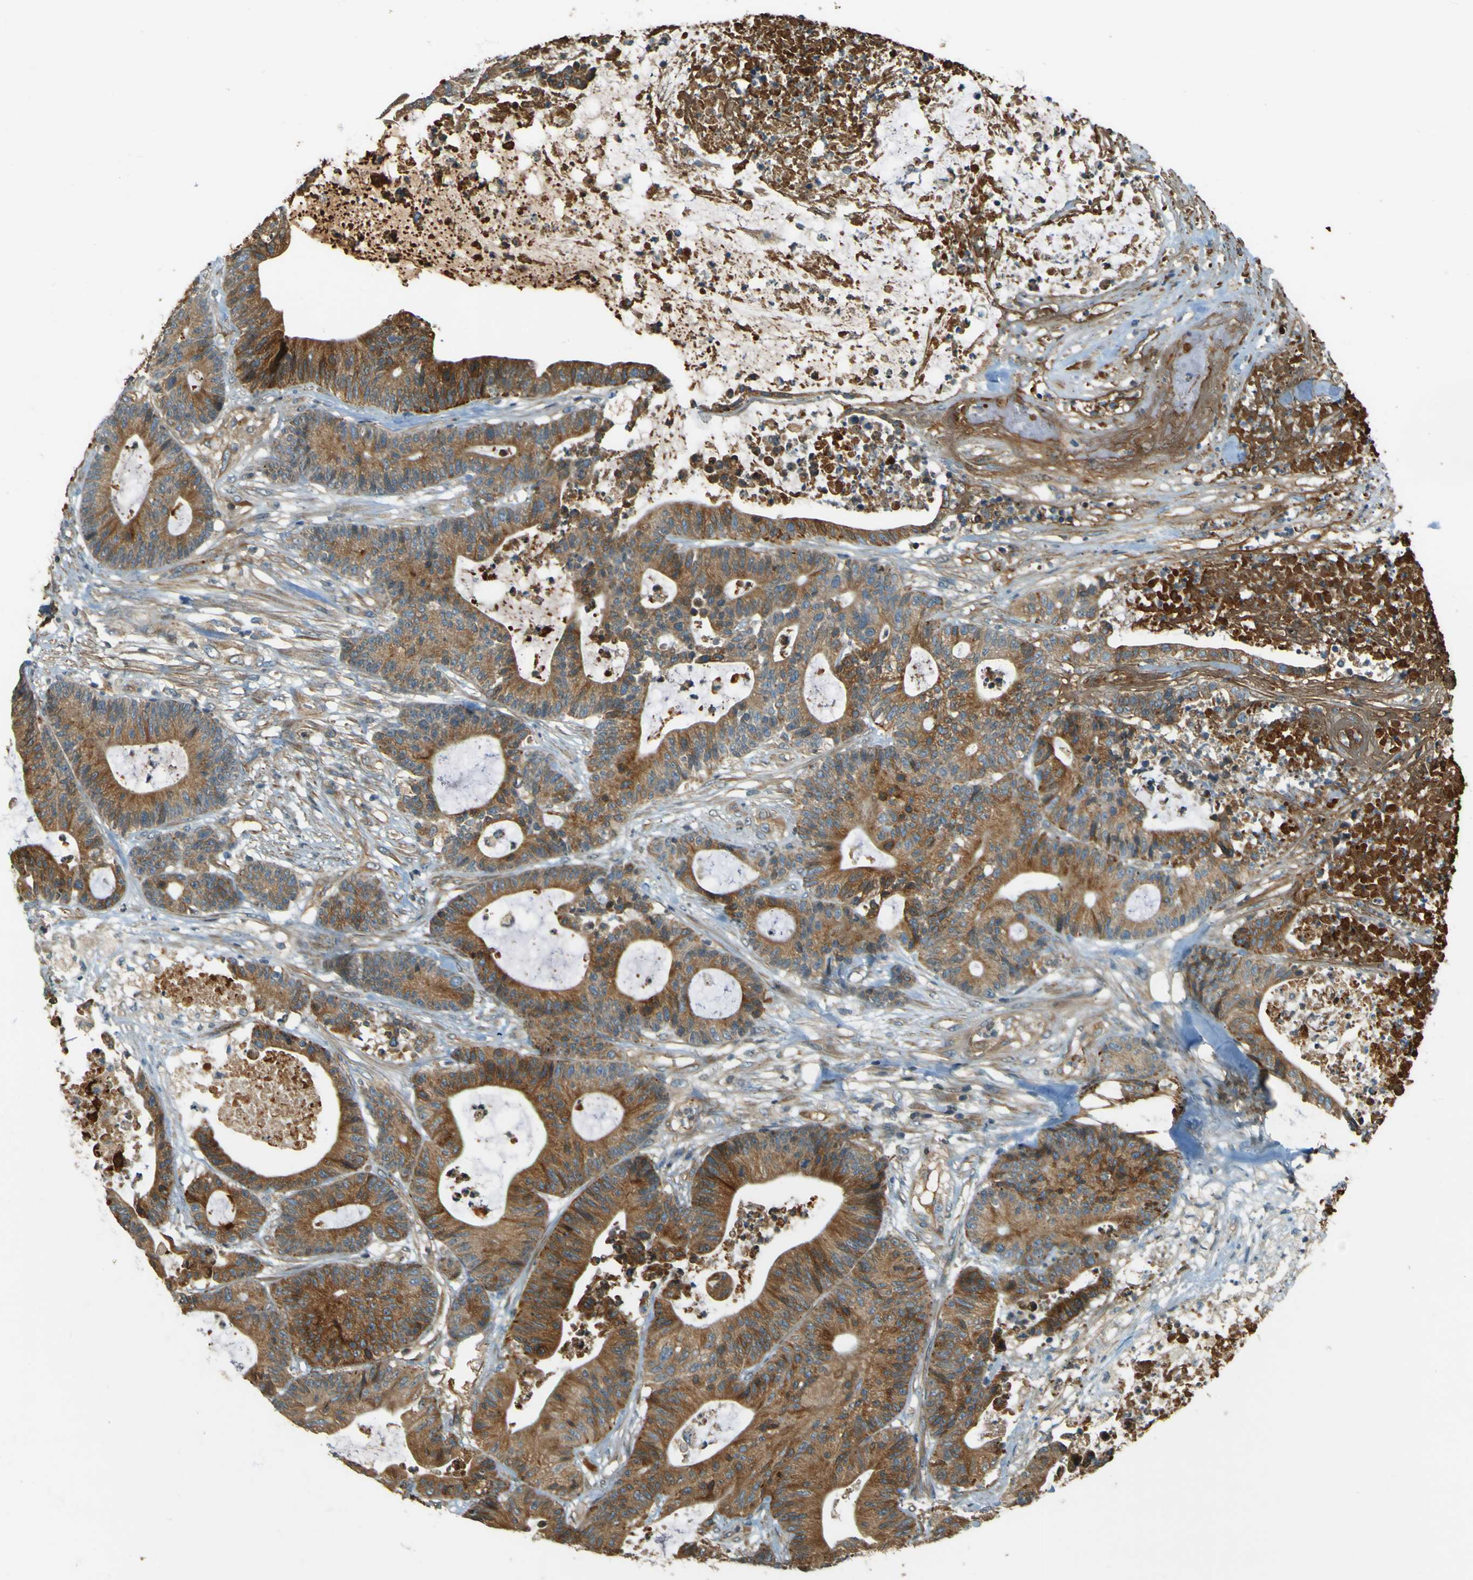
{"staining": {"intensity": "strong", "quantity": ">75%", "location": "cytoplasmic/membranous"}, "tissue": "colorectal cancer", "cell_type": "Tumor cells", "image_type": "cancer", "snomed": [{"axis": "morphology", "description": "Adenocarcinoma, NOS"}, {"axis": "topography", "description": "Colon"}], "caption": "Tumor cells demonstrate strong cytoplasmic/membranous staining in about >75% of cells in adenocarcinoma (colorectal).", "gene": "LPCAT1", "patient": {"sex": "female", "age": 84}}